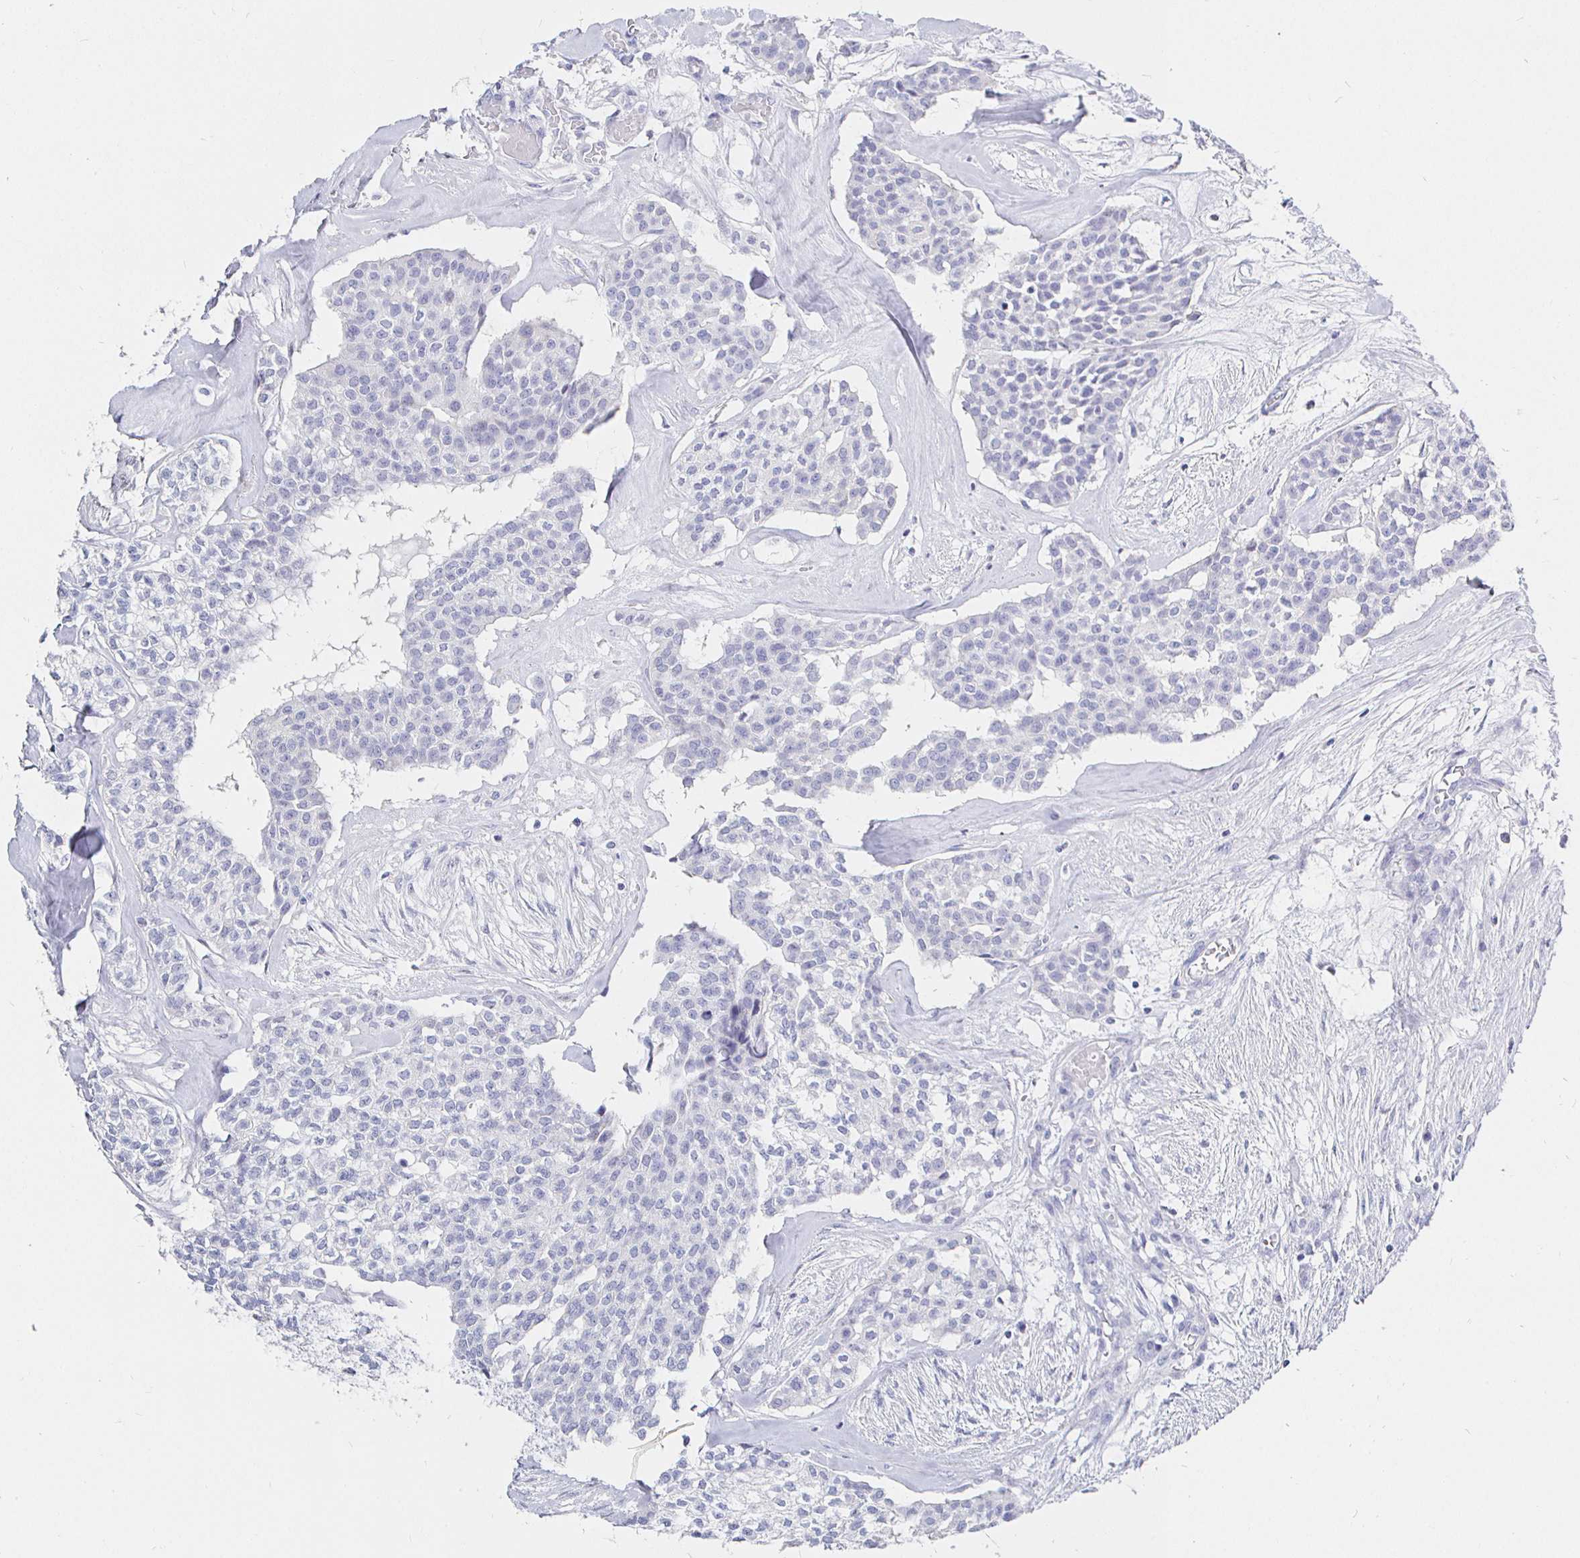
{"staining": {"intensity": "negative", "quantity": "none", "location": "none"}, "tissue": "head and neck cancer", "cell_type": "Tumor cells", "image_type": "cancer", "snomed": [{"axis": "morphology", "description": "Adenocarcinoma, NOS"}, {"axis": "topography", "description": "Head-Neck"}], "caption": "Human head and neck cancer (adenocarcinoma) stained for a protein using IHC reveals no positivity in tumor cells.", "gene": "CR2", "patient": {"sex": "male", "age": 81}}